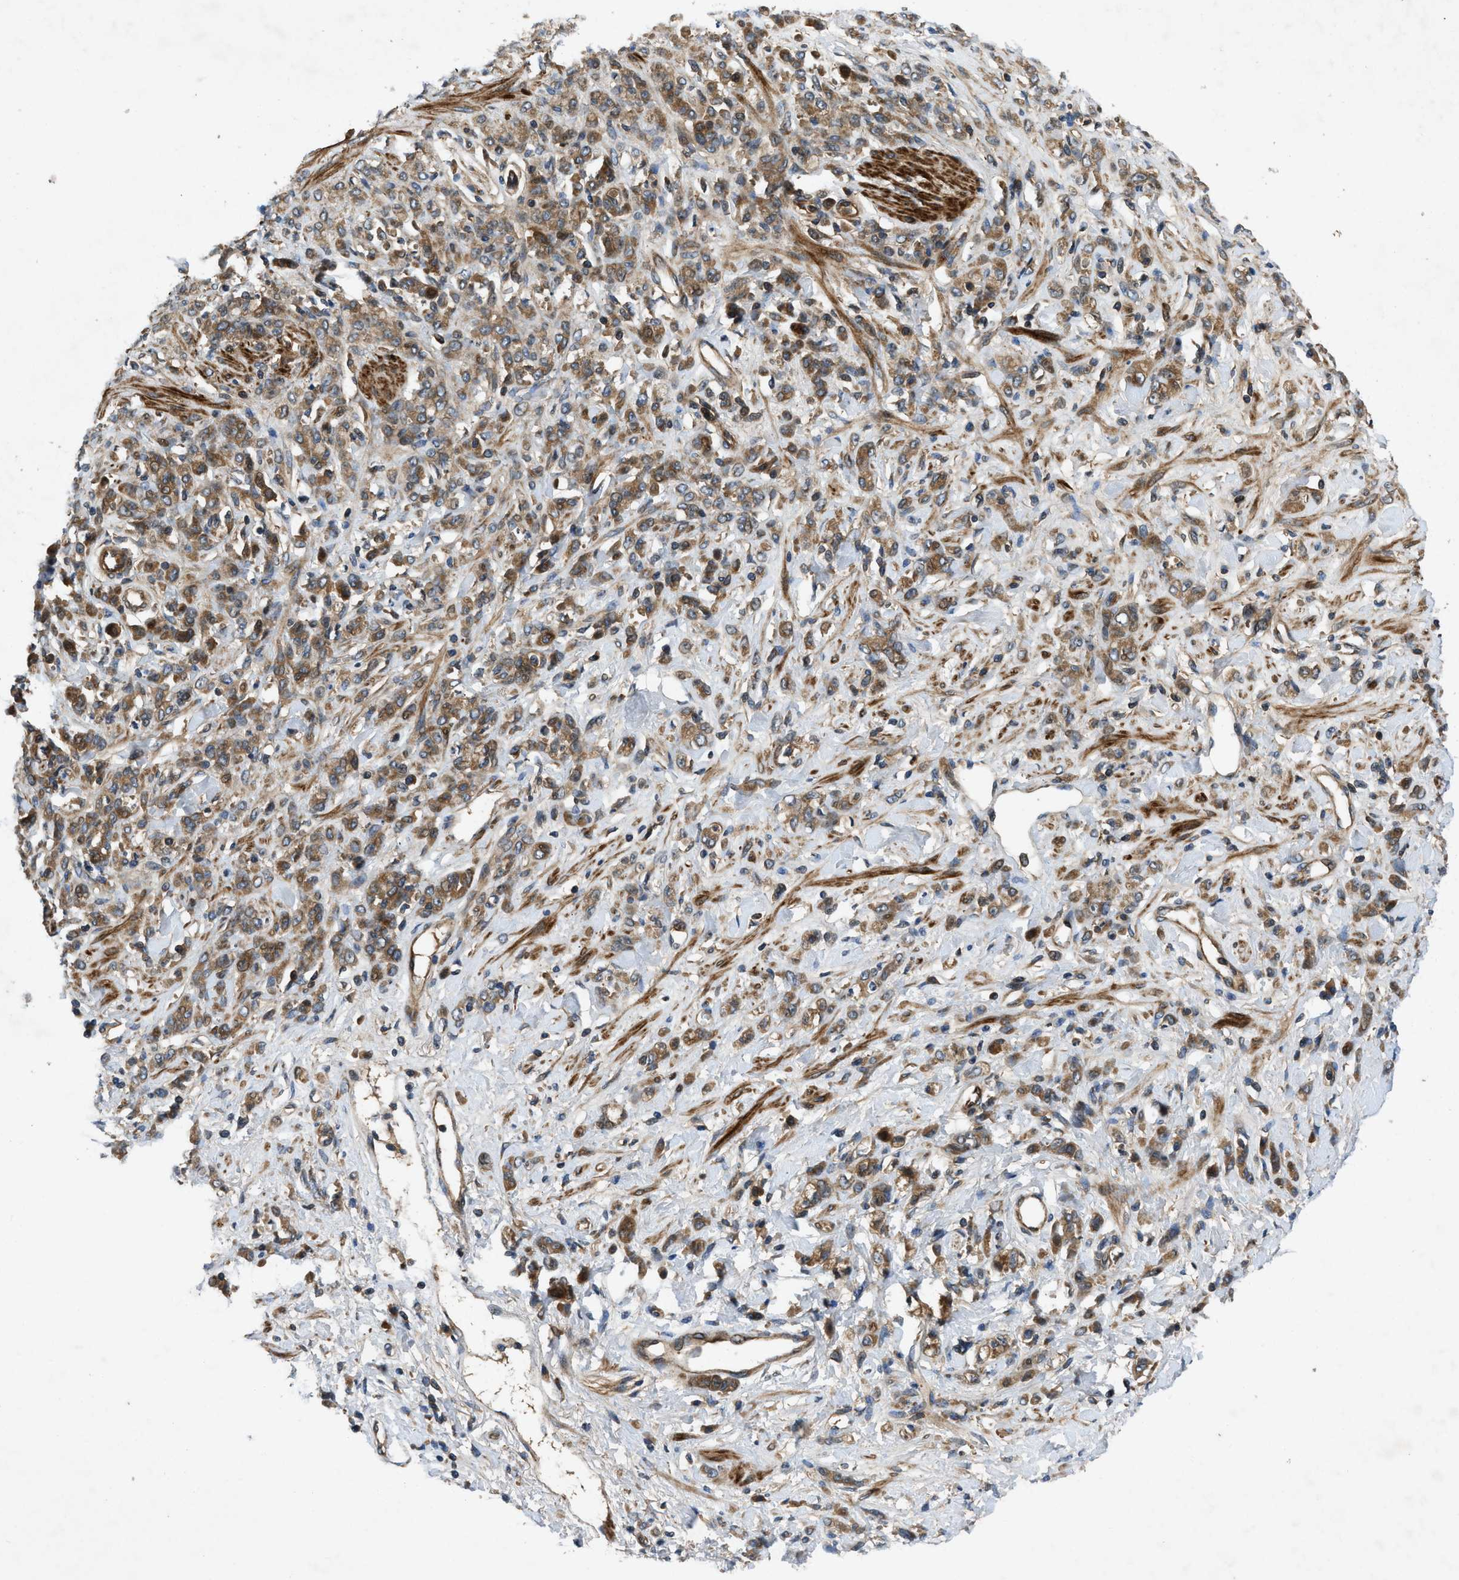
{"staining": {"intensity": "moderate", "quantity": ">75%", "location": "cytoplasmic/membranous"}, "tissue": "stomach cancer", "cell_type": "Tumor cells", "image_type": "cancer", "snomed": [{"axis": "morphology", "description": "Normal tissue, NOS"}, {"axis": "morphology", "description": "Adenocarcinoma, NOS"}, {"axis": "topography", "description": "Stomach"}], "caption": "Tumor cells demonstrate moderate cytoplasmic/membranous positivity in approximately >75% of cells in stomach adenocarcinoma.", "gene": "CNNM3", "patient": {"sex": "male", "age": 82}}